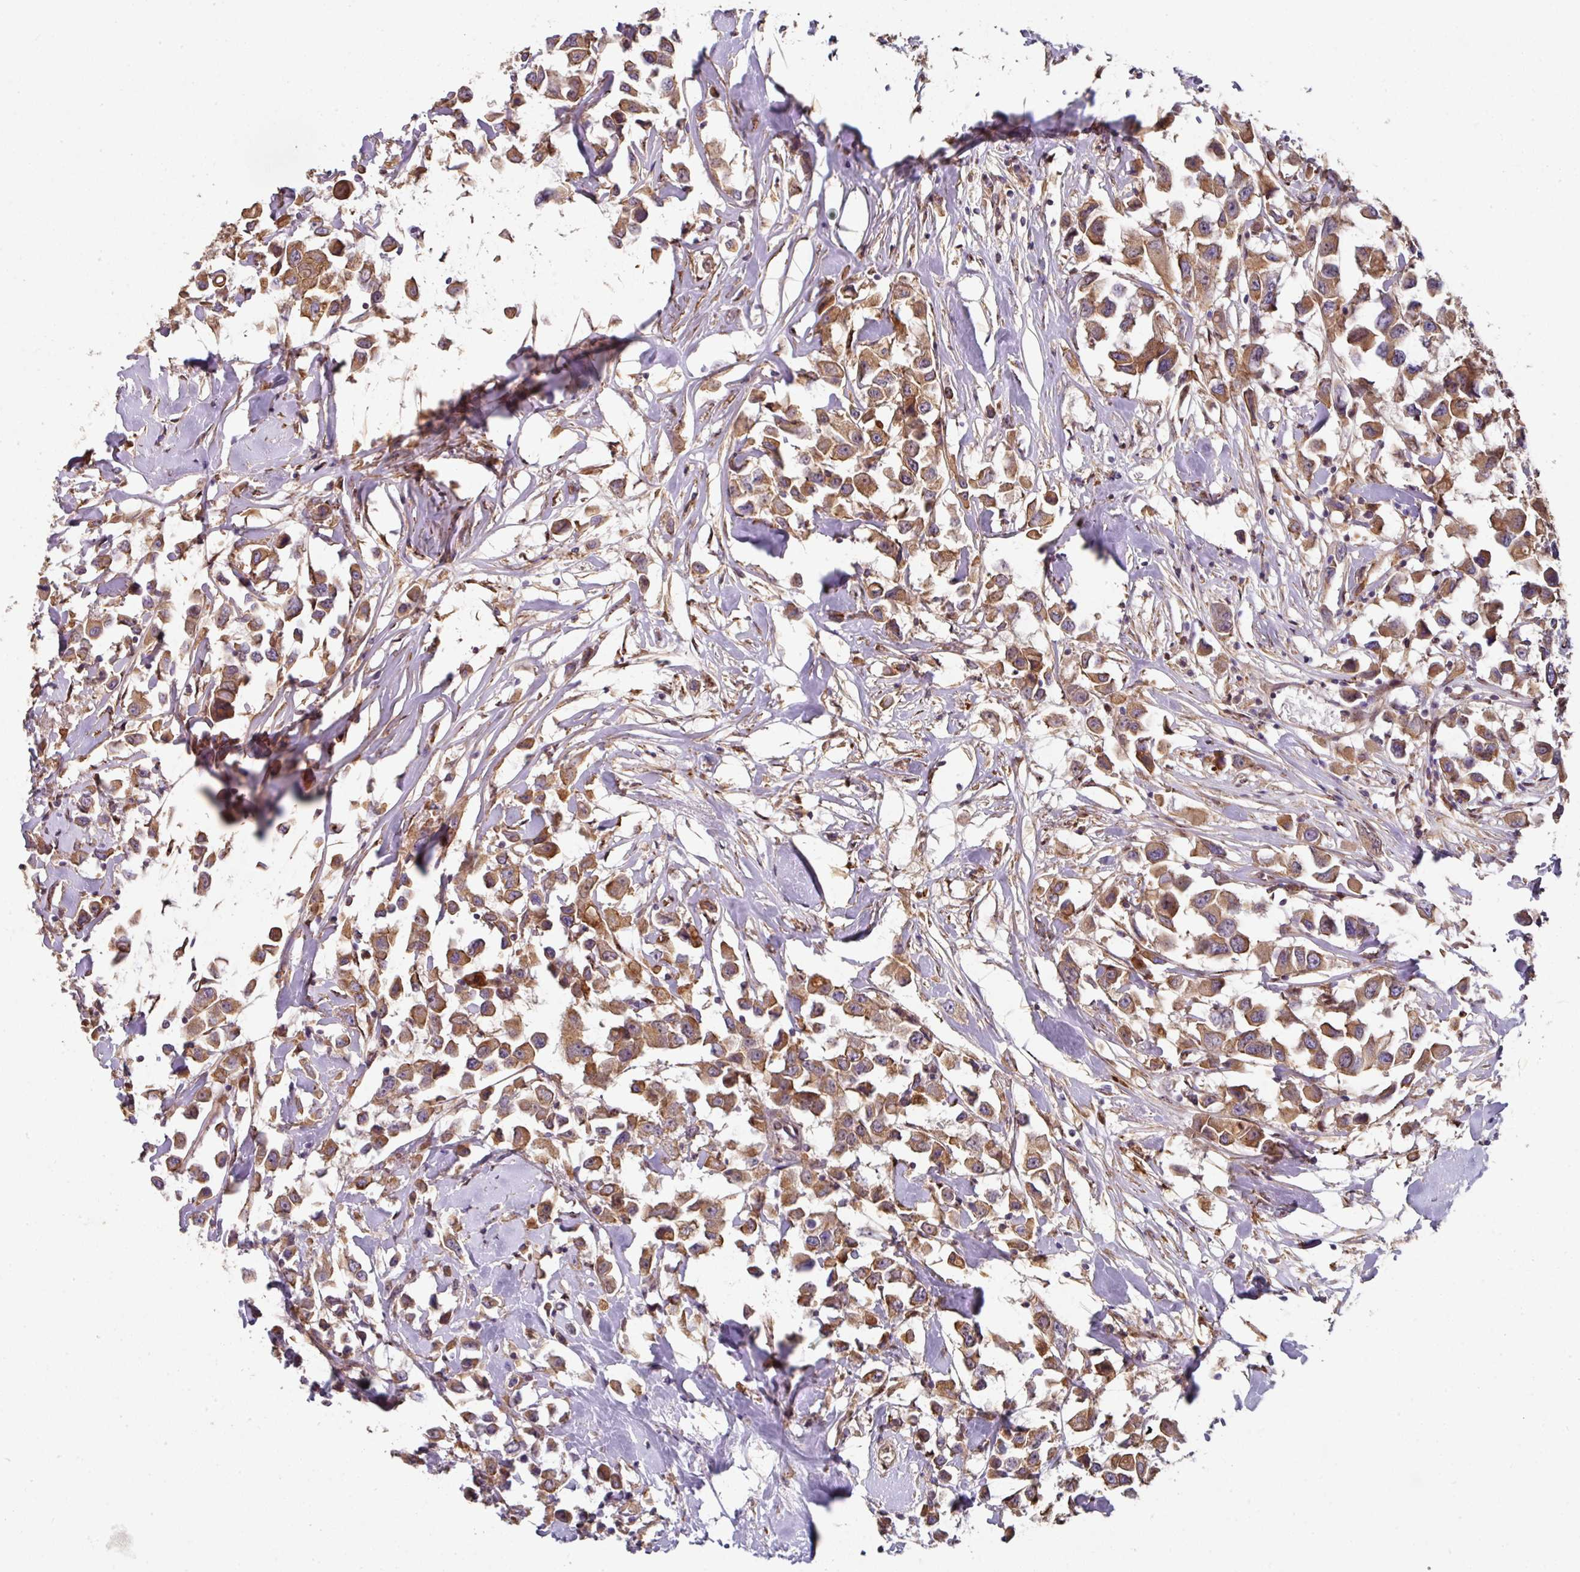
{"staining": {"intensity": "moderate", "quantity": ">75%", "location": "cytoplasmic/membranous"}, "tissue": "breast cancer", "cell_type": "Tumor cells", "image_type": "cancer", "snomed": [{"axis": "morphology", "description": "Duct carcinoma"}, {"axis": "topography", "description": "Breast"}], "caption": "About >75% of tumor cells in human breast infiltrating ductal carcinoma demonstrate moderate cytoplasmic/membranous protein expression as visualized by brown immunohistochemical staining.", "gene": "C4orf48", "patient": {"sex": "female", "age": 61}}